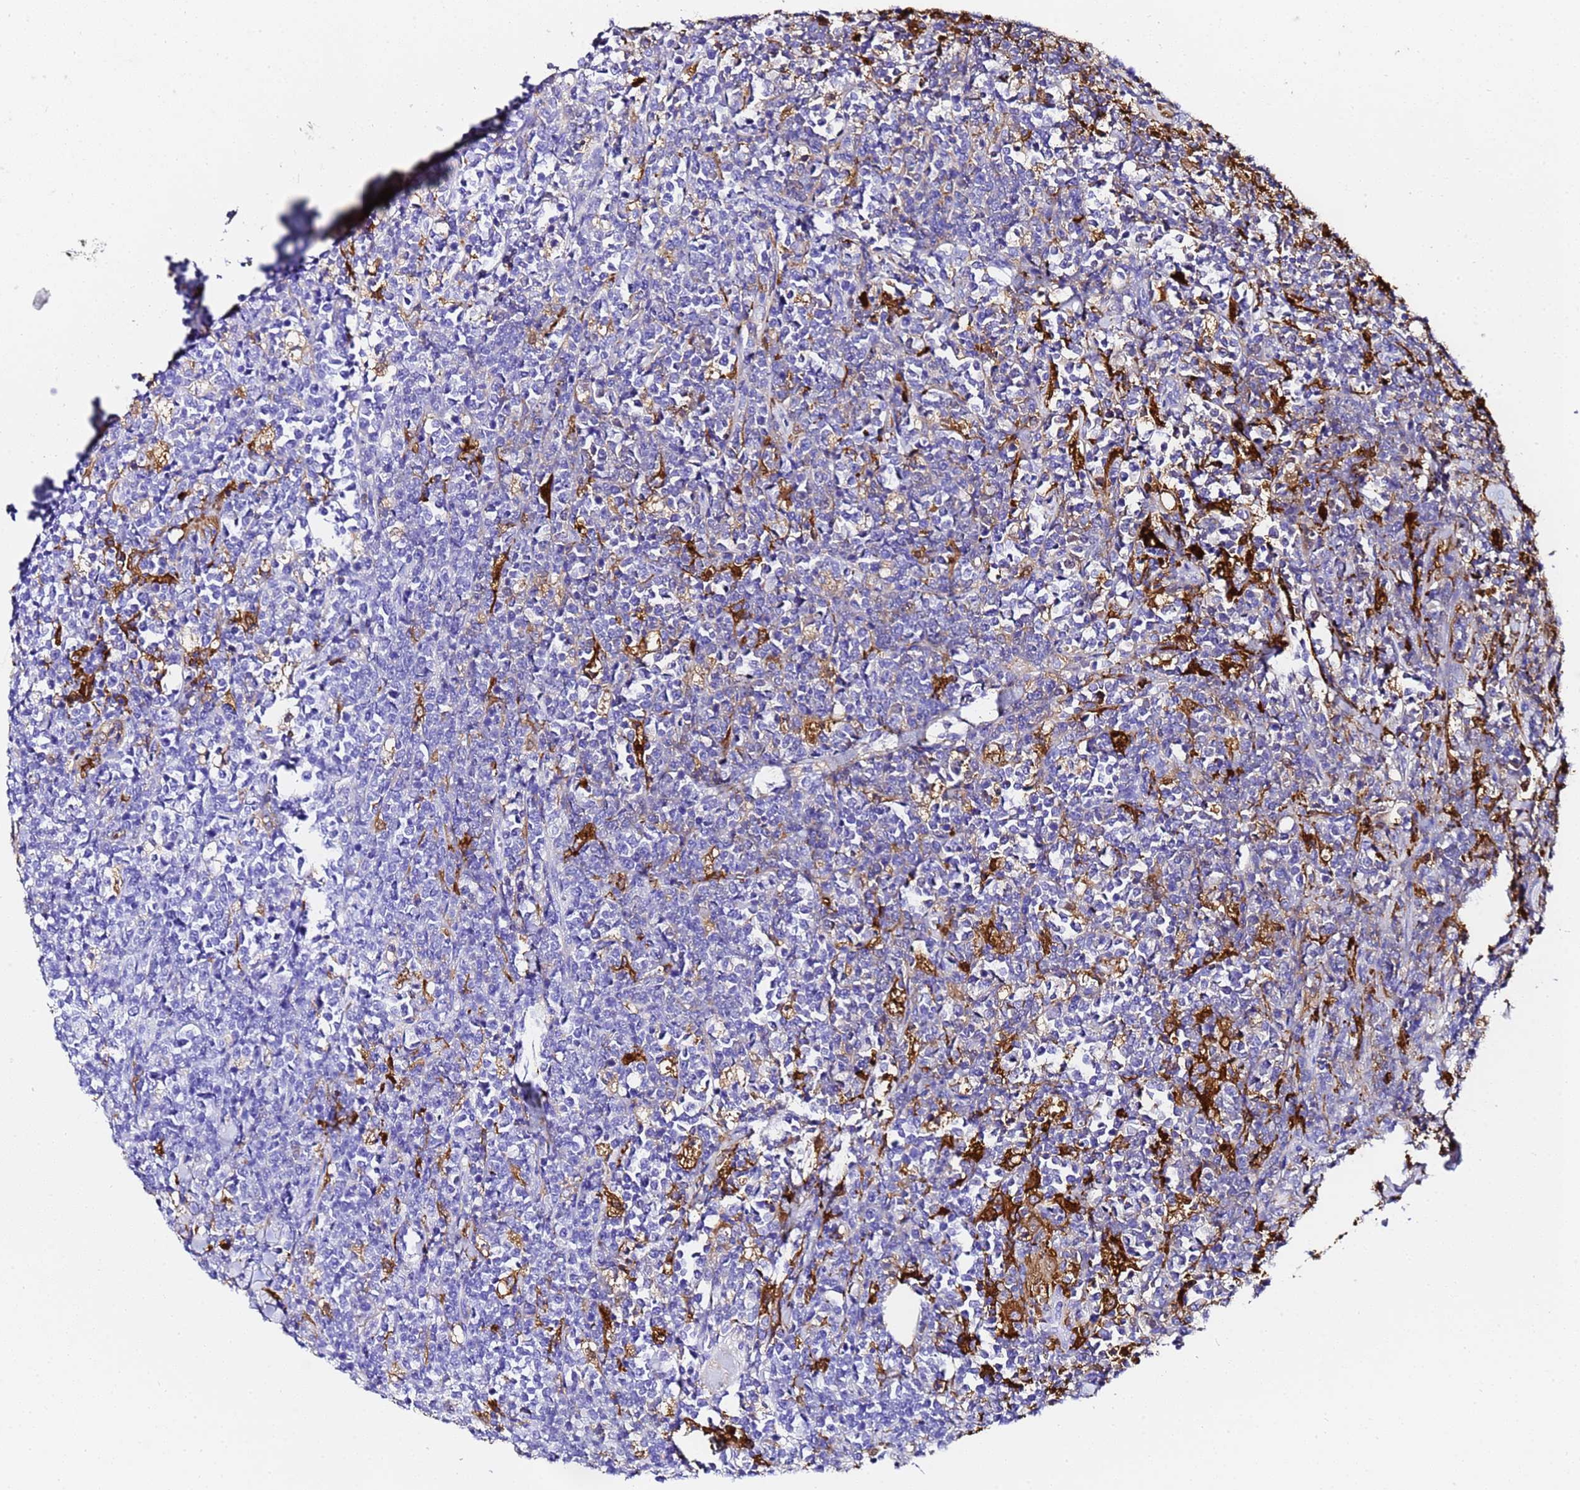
{"staining": {"intensity": "negative", "quantity": "none", "location": "none"}, "tissue": "lymphoma", "cell_type": "Tumor cells", "image_type": "cancer", "snomed": [{"axis": "morphology", "description": "Malignant lymphoma, non-Hodgkin's type, High grade"}, {"axis": "topography", "description": "Small intestine"}], "caption": "Immunohistochemistry image of lymphoma stained for a protein (brown), which reveals no positivity in tumor cells.", "gene": "FTL", "patient": {"sex": "male", "age": 8}}